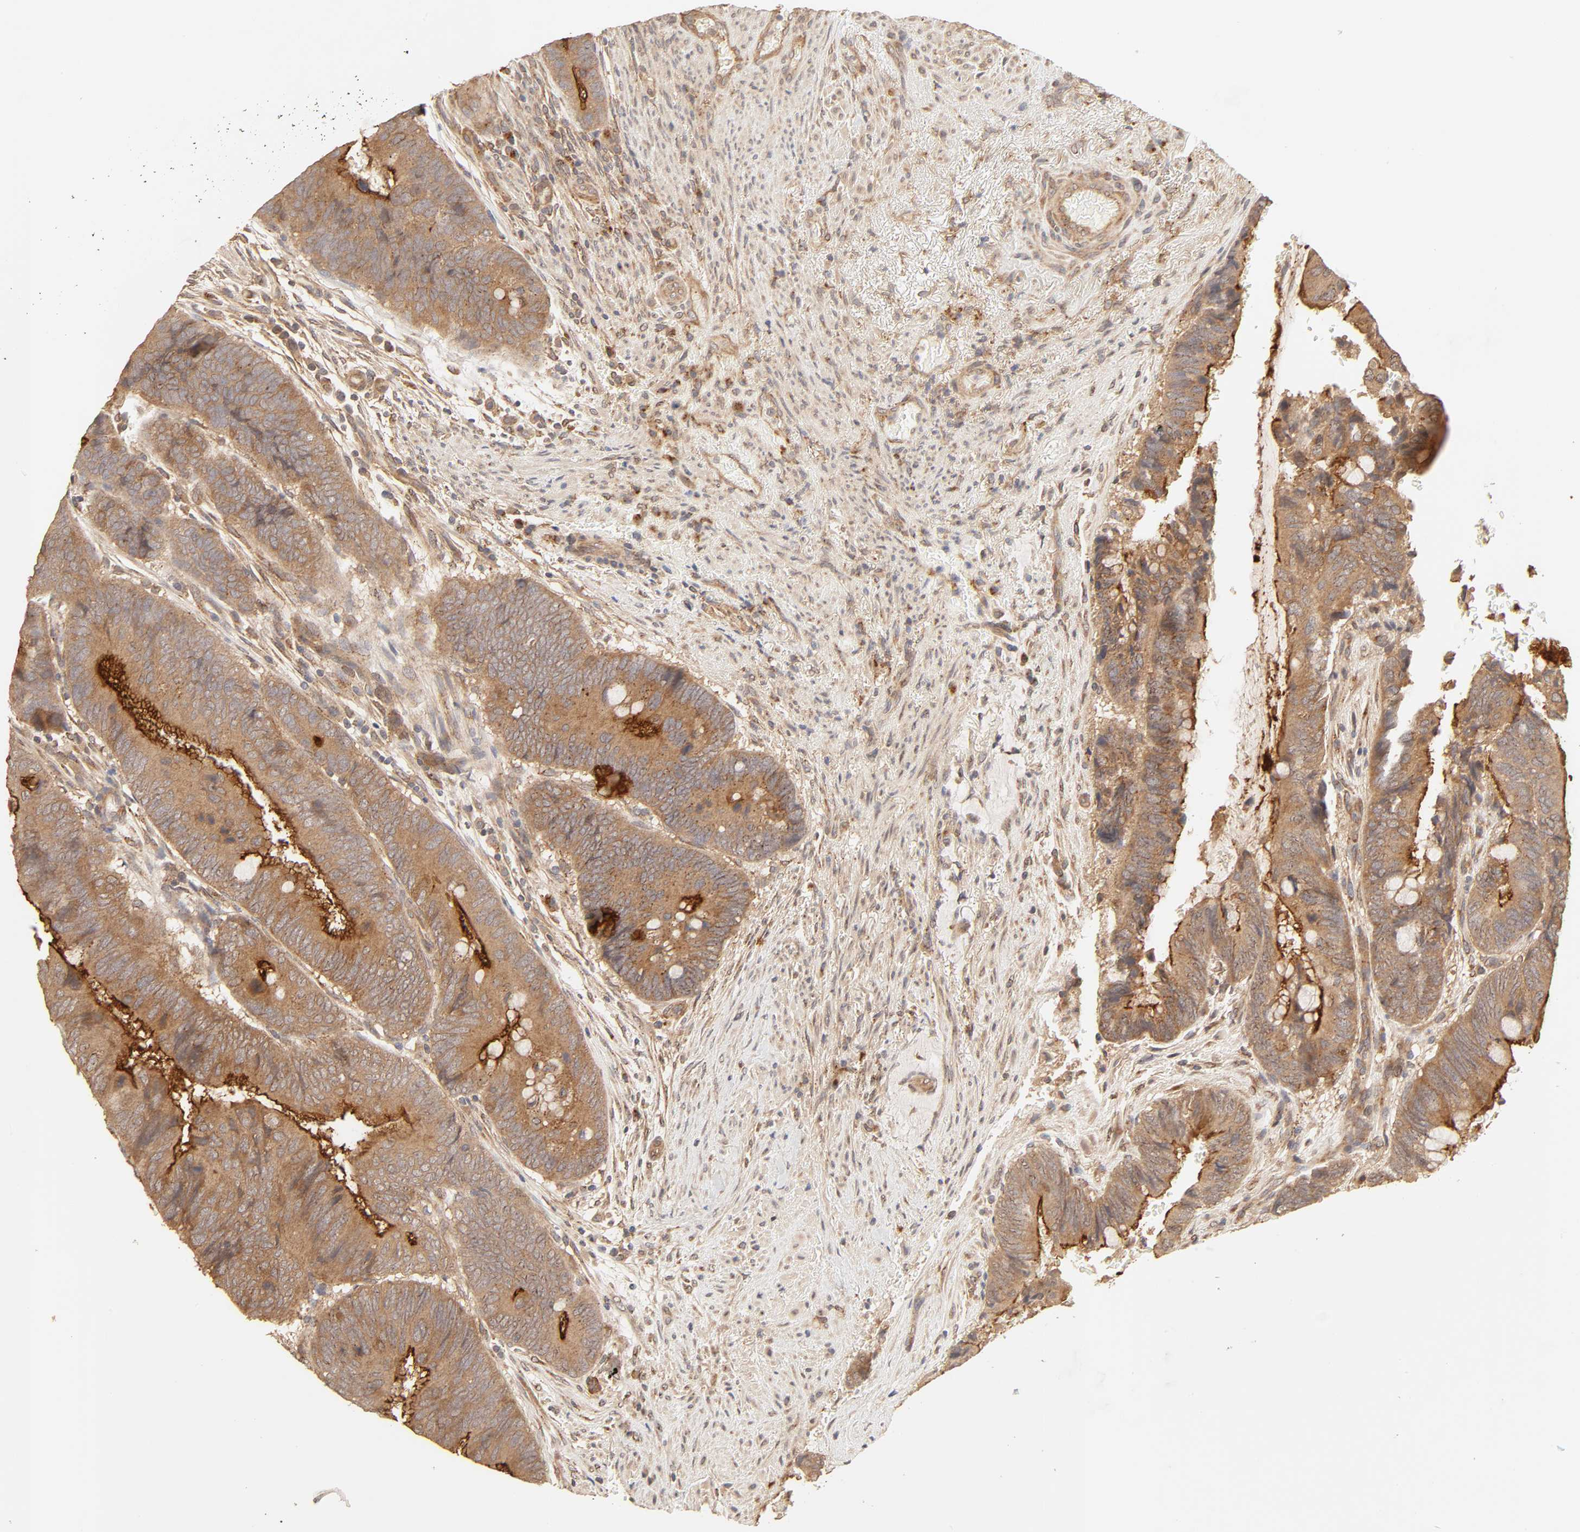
{"staining": {"intensity": "strong", "quantity": ">75%", "location": "cytoplasmic/membranous"}, "tissue": "colorectal cancer", "cell_type": "Tumor cells", "image_type": "cancer", "snomed": [{"axis": "morphology", "description": "Normal tissue, NOS"}, {"axis": "morphology", "description": "Adenocarcinoma, NOS"}, {"axis": "topography", "description": "Rectum"}], "caption": "A micrograph of adenocarcinoma (colorectal) stained for a protein exhibits strong cytoplasmic/membranous brown staining in tumor cells.", "gene": "EPS8", "patient": {"sex": "male", "age": 92}}